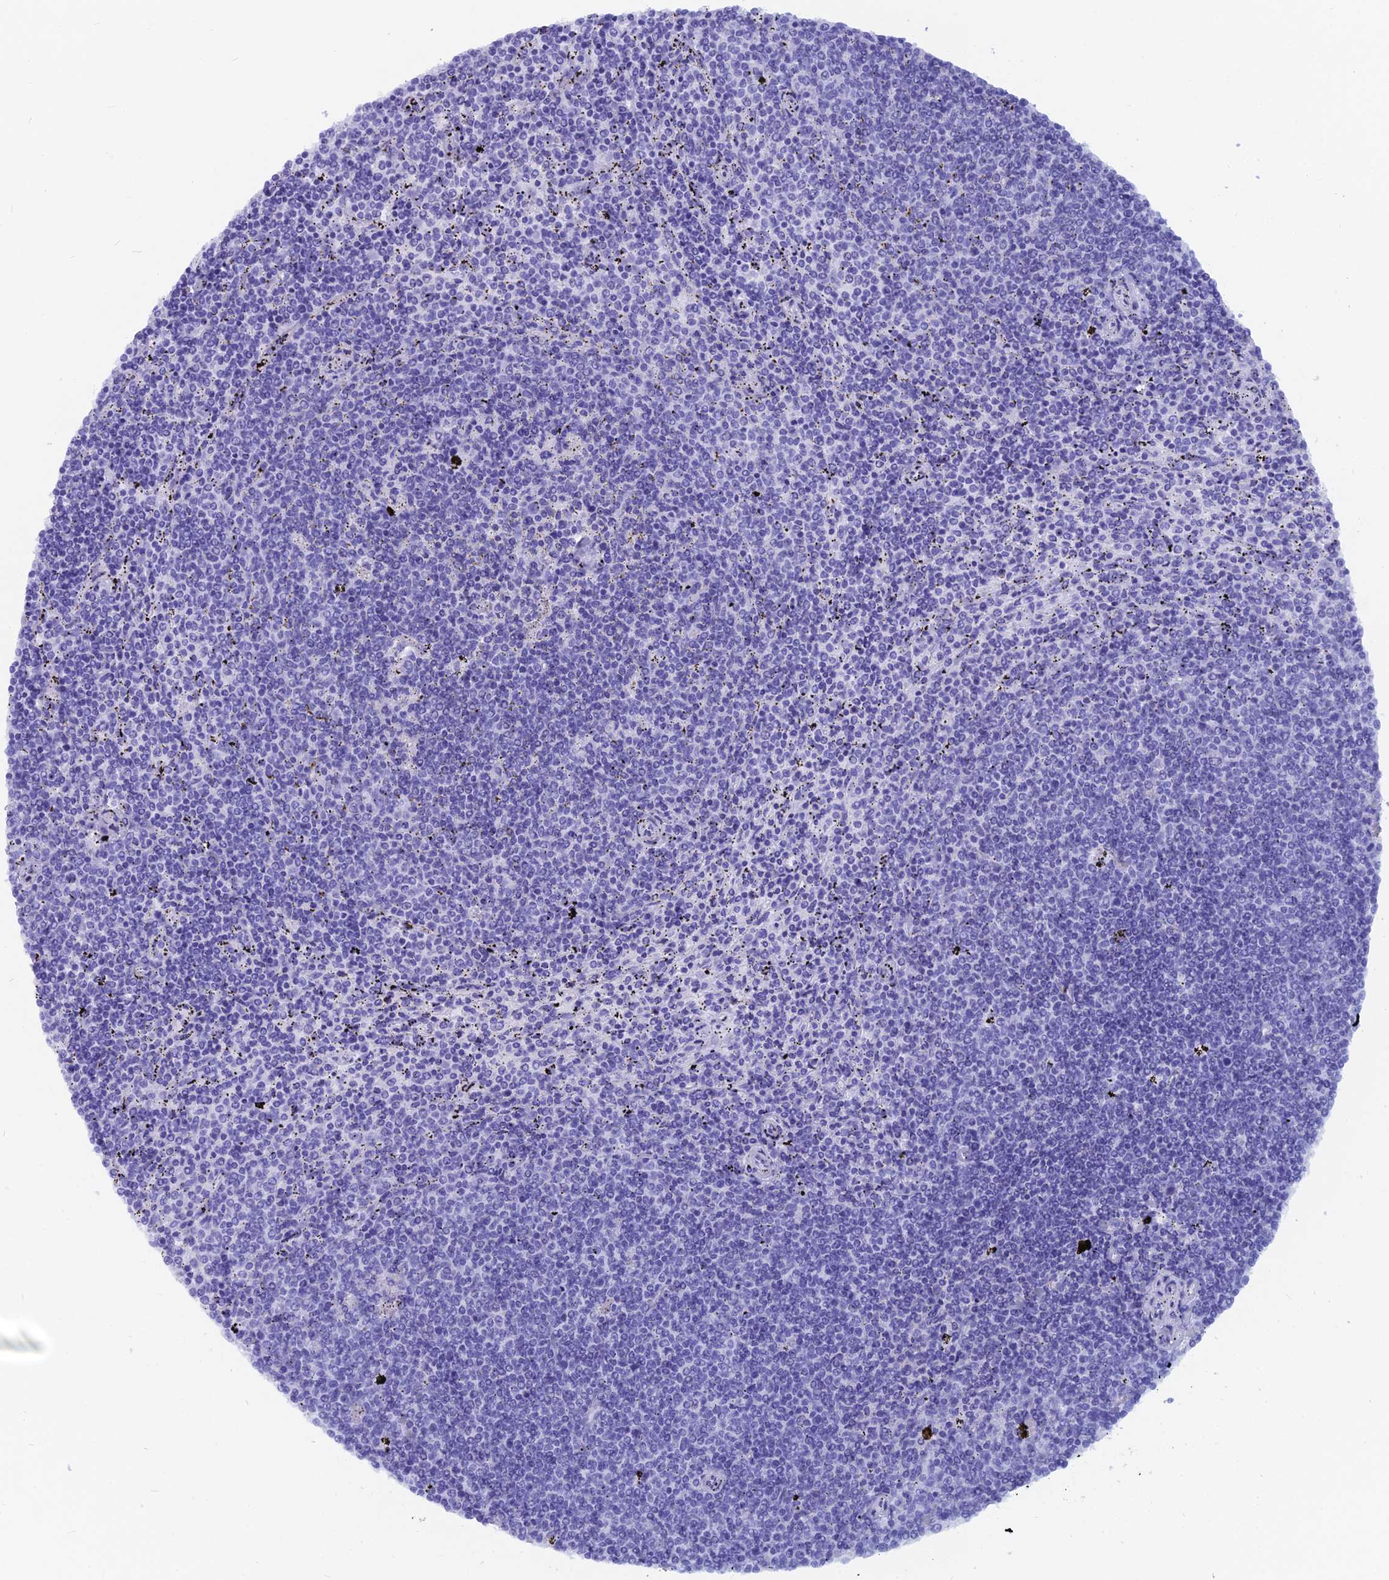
{"staining": {"intensity": "negative", "quantity": "none", "location": "none"}, "tissue": "lymphoma", "cell_type": "Tumor cells", "image_type": "cancer", "snomed": [{"axis": "morphology", "description": "Malignant lymphoma, non-Hodgkin's type, Low grade"}, {"axis": "topography", "description": "Spleen"}], "caption": "Tumor cells show no significant staining in lymphoma. (DAB IHC, high magnification).", "gene": "CAPS", "patient": {"sex": "female", "age": 50}}